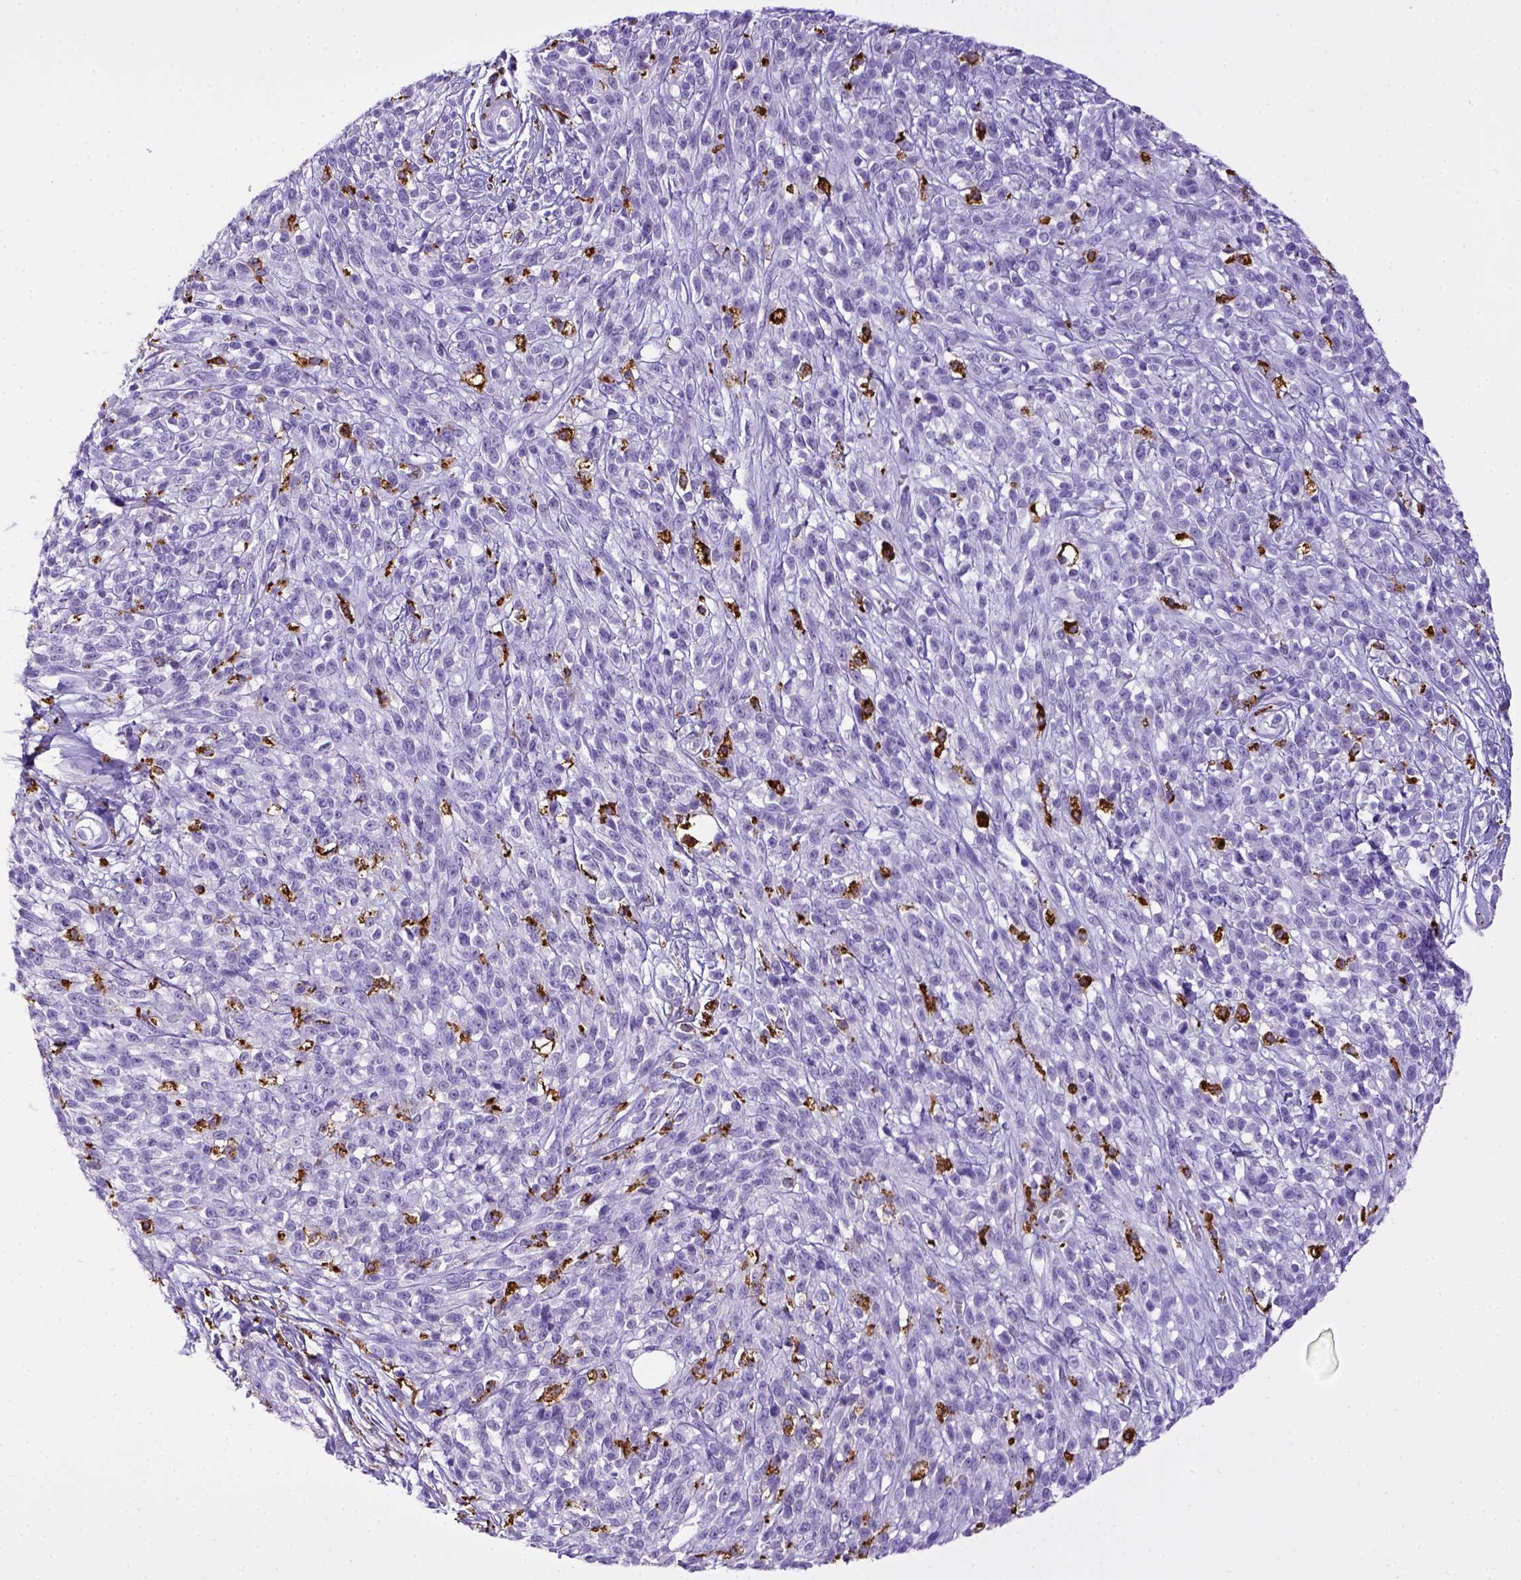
{"staining": {"intensity": "negative", "quantity": "none", "location": "none"}, "tissue": "melanoma", "cell_type": "Tumor cells", "image_type": "cancer", "snomed": [{"axis": "morphology", "description": "Malignant melanoma, NOS"}, {"axis": "topography", "description": "Skin"}, {"axis": "topography", "description": "Skin of trunk"}], "caption": "High magnification brightfield microscopy of malignant melanoma stained with DAB (3,3'-diaminobenzidine) (brown) and counterstained with hematoxylin (blue): tumor cells show no significant positivity. Nuclei are stained in blue.", "gene": "CD68", "patient": {"sex": "male", "age": 74}}